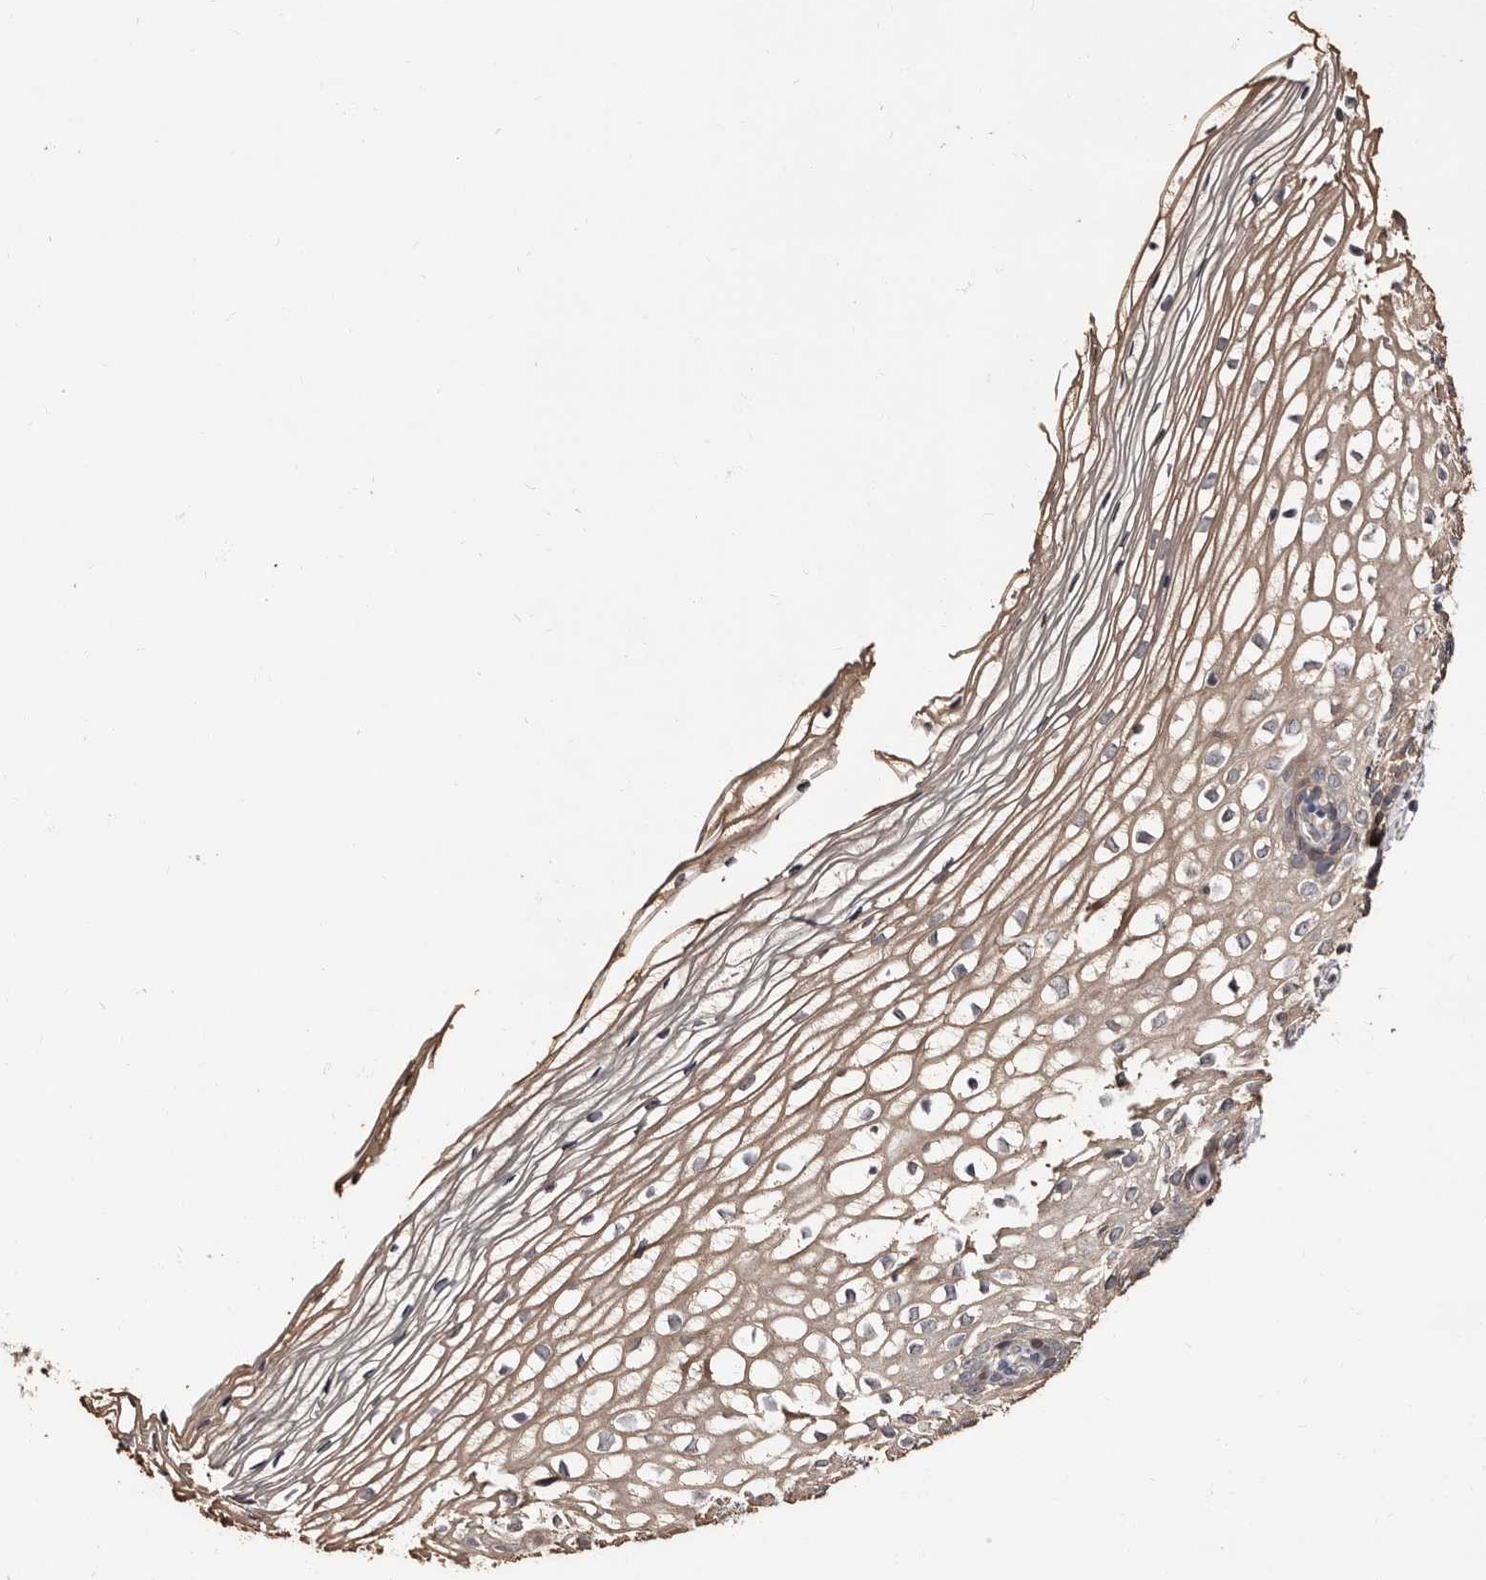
{"staining": {"intensity": "moderate", "quantity": "25%-75%", "location": "cytoplasmic/membranous"}, "tissue": "cervix", "cell_type": "Glandular cells", "image_type": "normal", "snomed": [{"axis": "morphology", "description": "Normal tissue, NOS"}, {"axis": "topography", "description": "Cervix"}], "caption": "The image reveals immunohistochemical staining of normal cervix. There is moderate cytoplasmic/membranous positivity is present in about 25%-75% of glandular cells.", "gene": "TBC1D22B", "patient": {"sex": "female", "age": 27}}